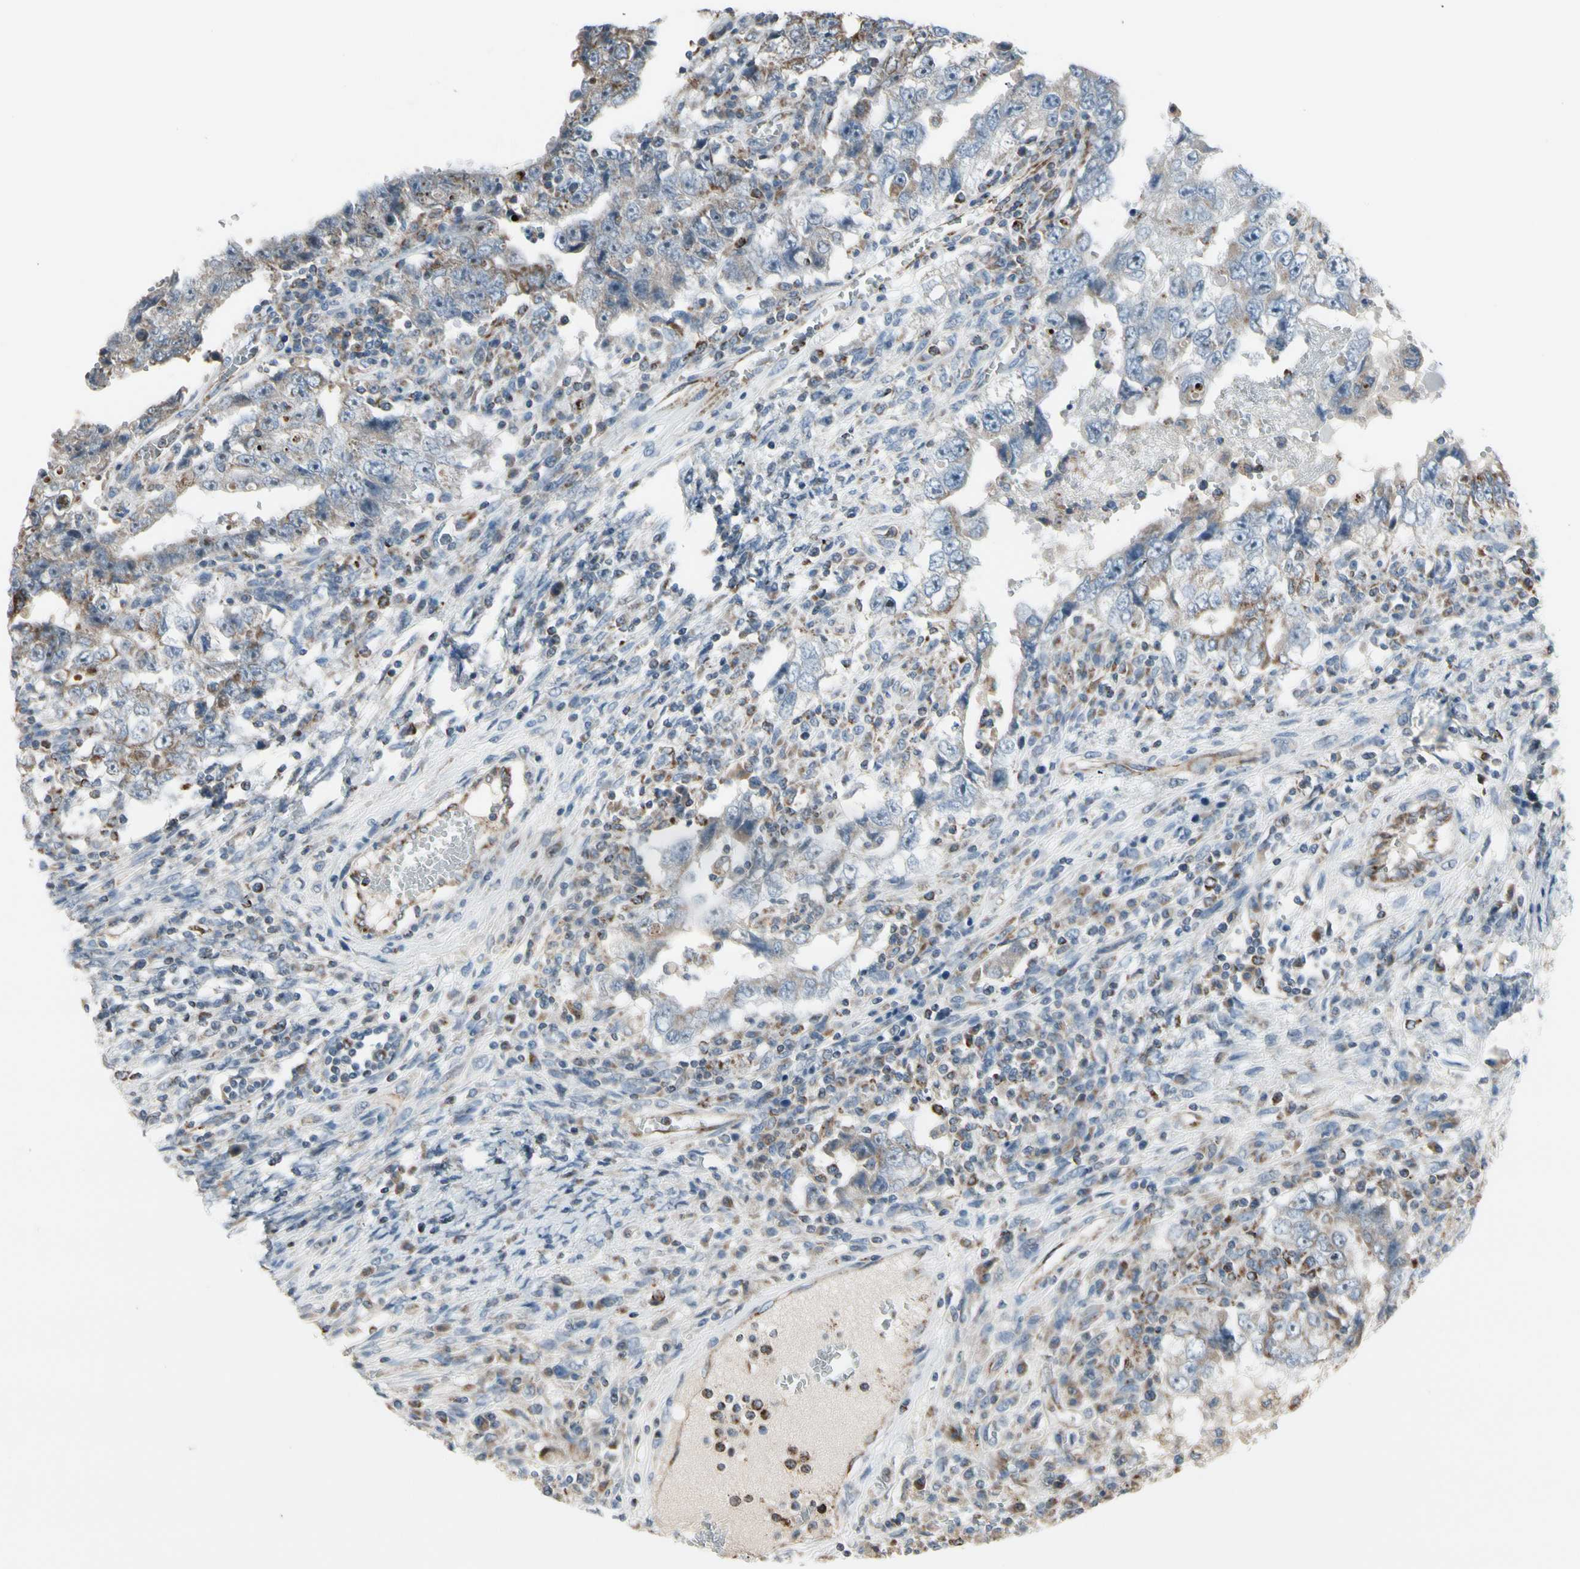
{"staining": {"intensity": "weak", "quantity": ">75%", "location": "cytoplasmic/membranous"}, "tissue": "testis cancer", "cell_type": "Tumor cells", "image_type": "cancer", "snomed": [{"axis": "morphology", "description": "Carcinoma, Embryonal, NOS"}, {"axis": "topography", "description": "Testis"}], "caption": "Tumor cells demonstrate low levels of weak cytoplasmic/membranous positivity in about >75% of cells in testis cancer.", "gene": "CPT1A", "patient": {"sex": "male", "age": 26}}